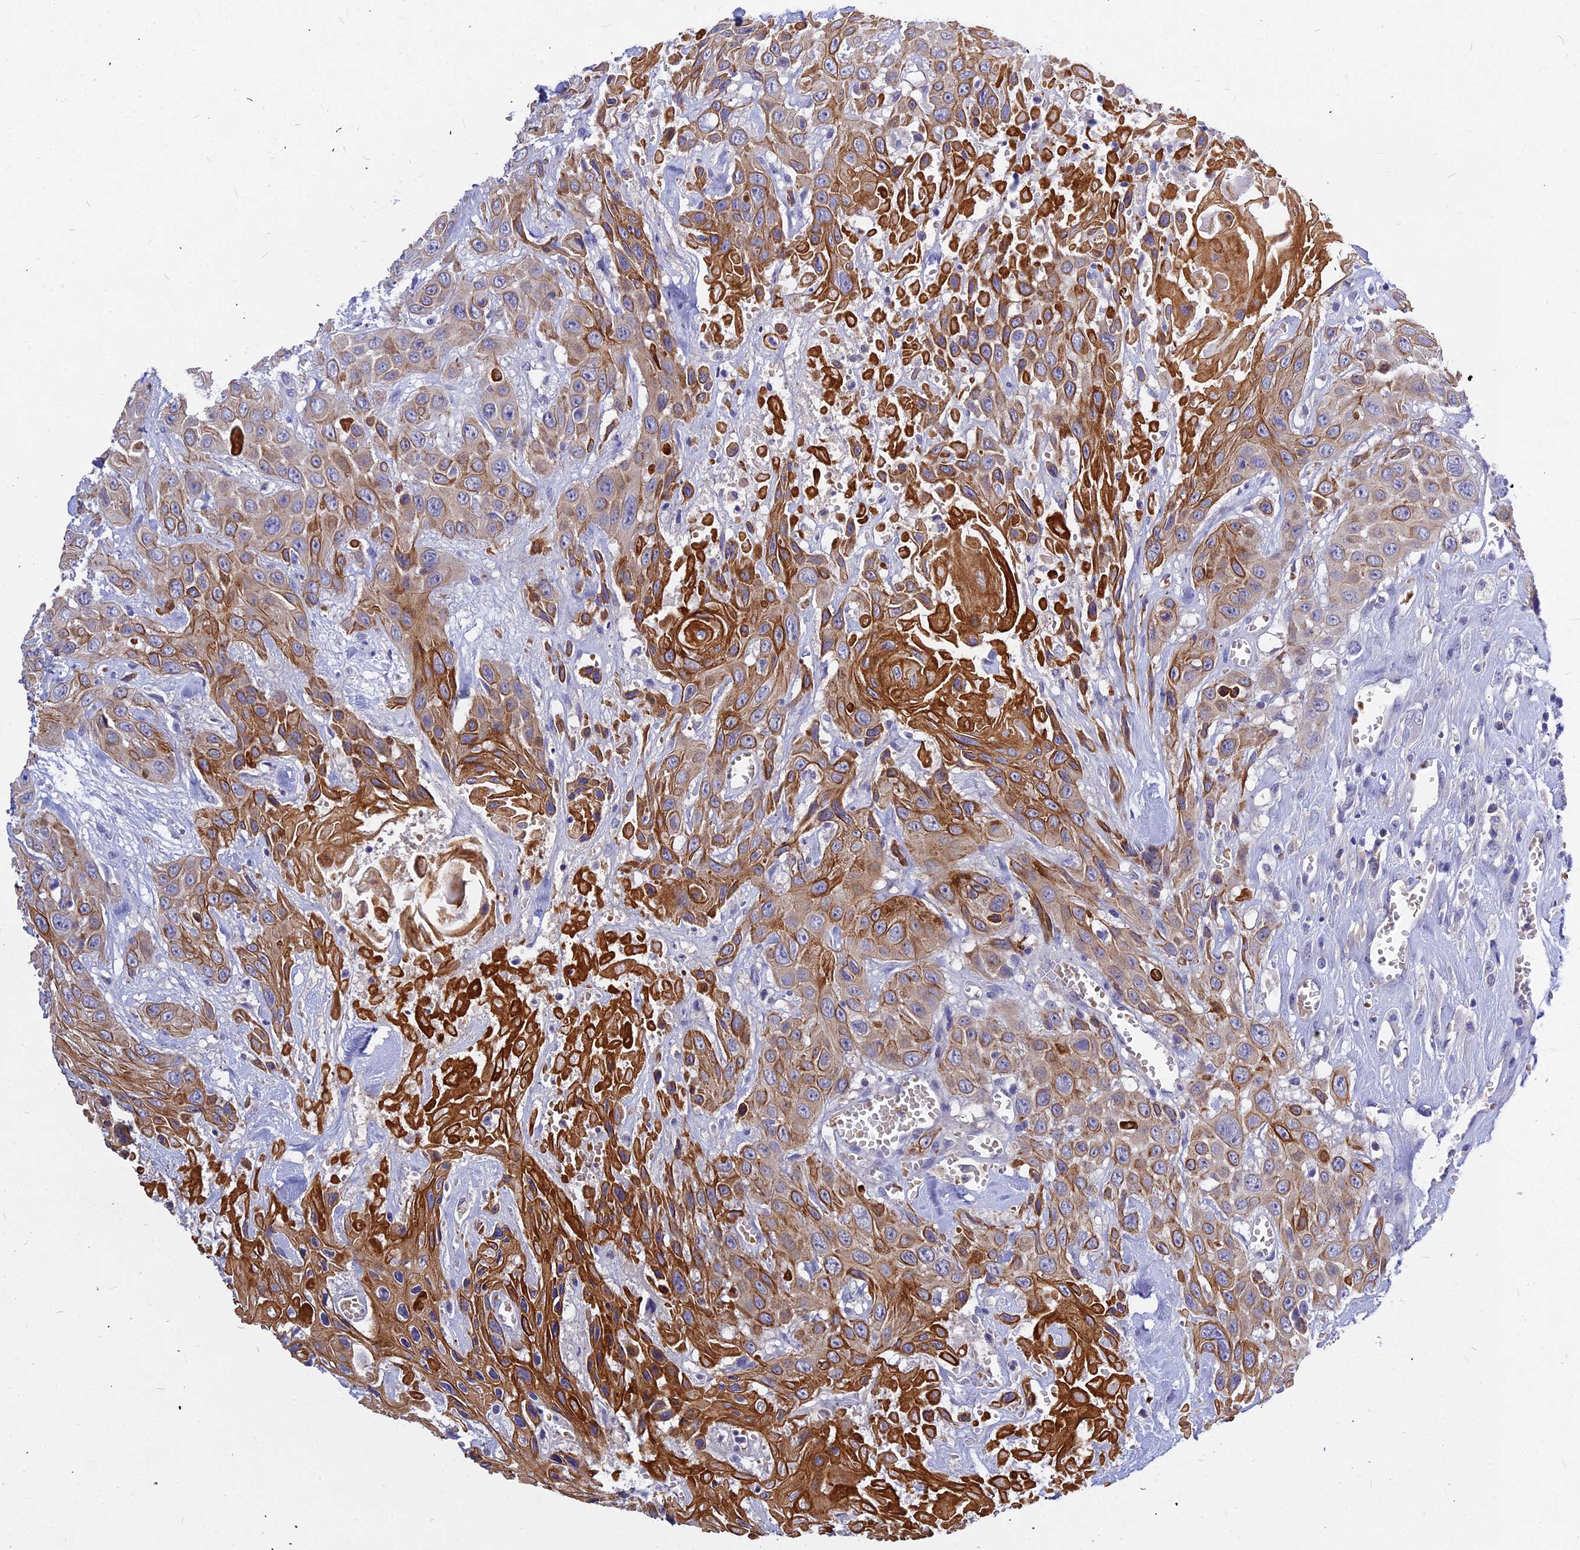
{"staining": {"intensity": "strong", "quantity": "25%-75%", "location": "cytoplasmic/membranous"}, "tissue": "head and neck cancer", "cell_type": "Tumor cells", "image_type": "cancer", "snomed": [{"axis": "morphology", "description": "Squamous cell carcinoma, NOS"}, {"axis": "topography", "description": "Head-Neck"}], "caption": "Protein expression analysis of head and neck squamous cell carcinoma shows strong cytoplasmic/membranous expression in about 25%-75% of tumor cells.", "gene": "DMRTA1", "patient": {"sex": "male", "age": 81}}